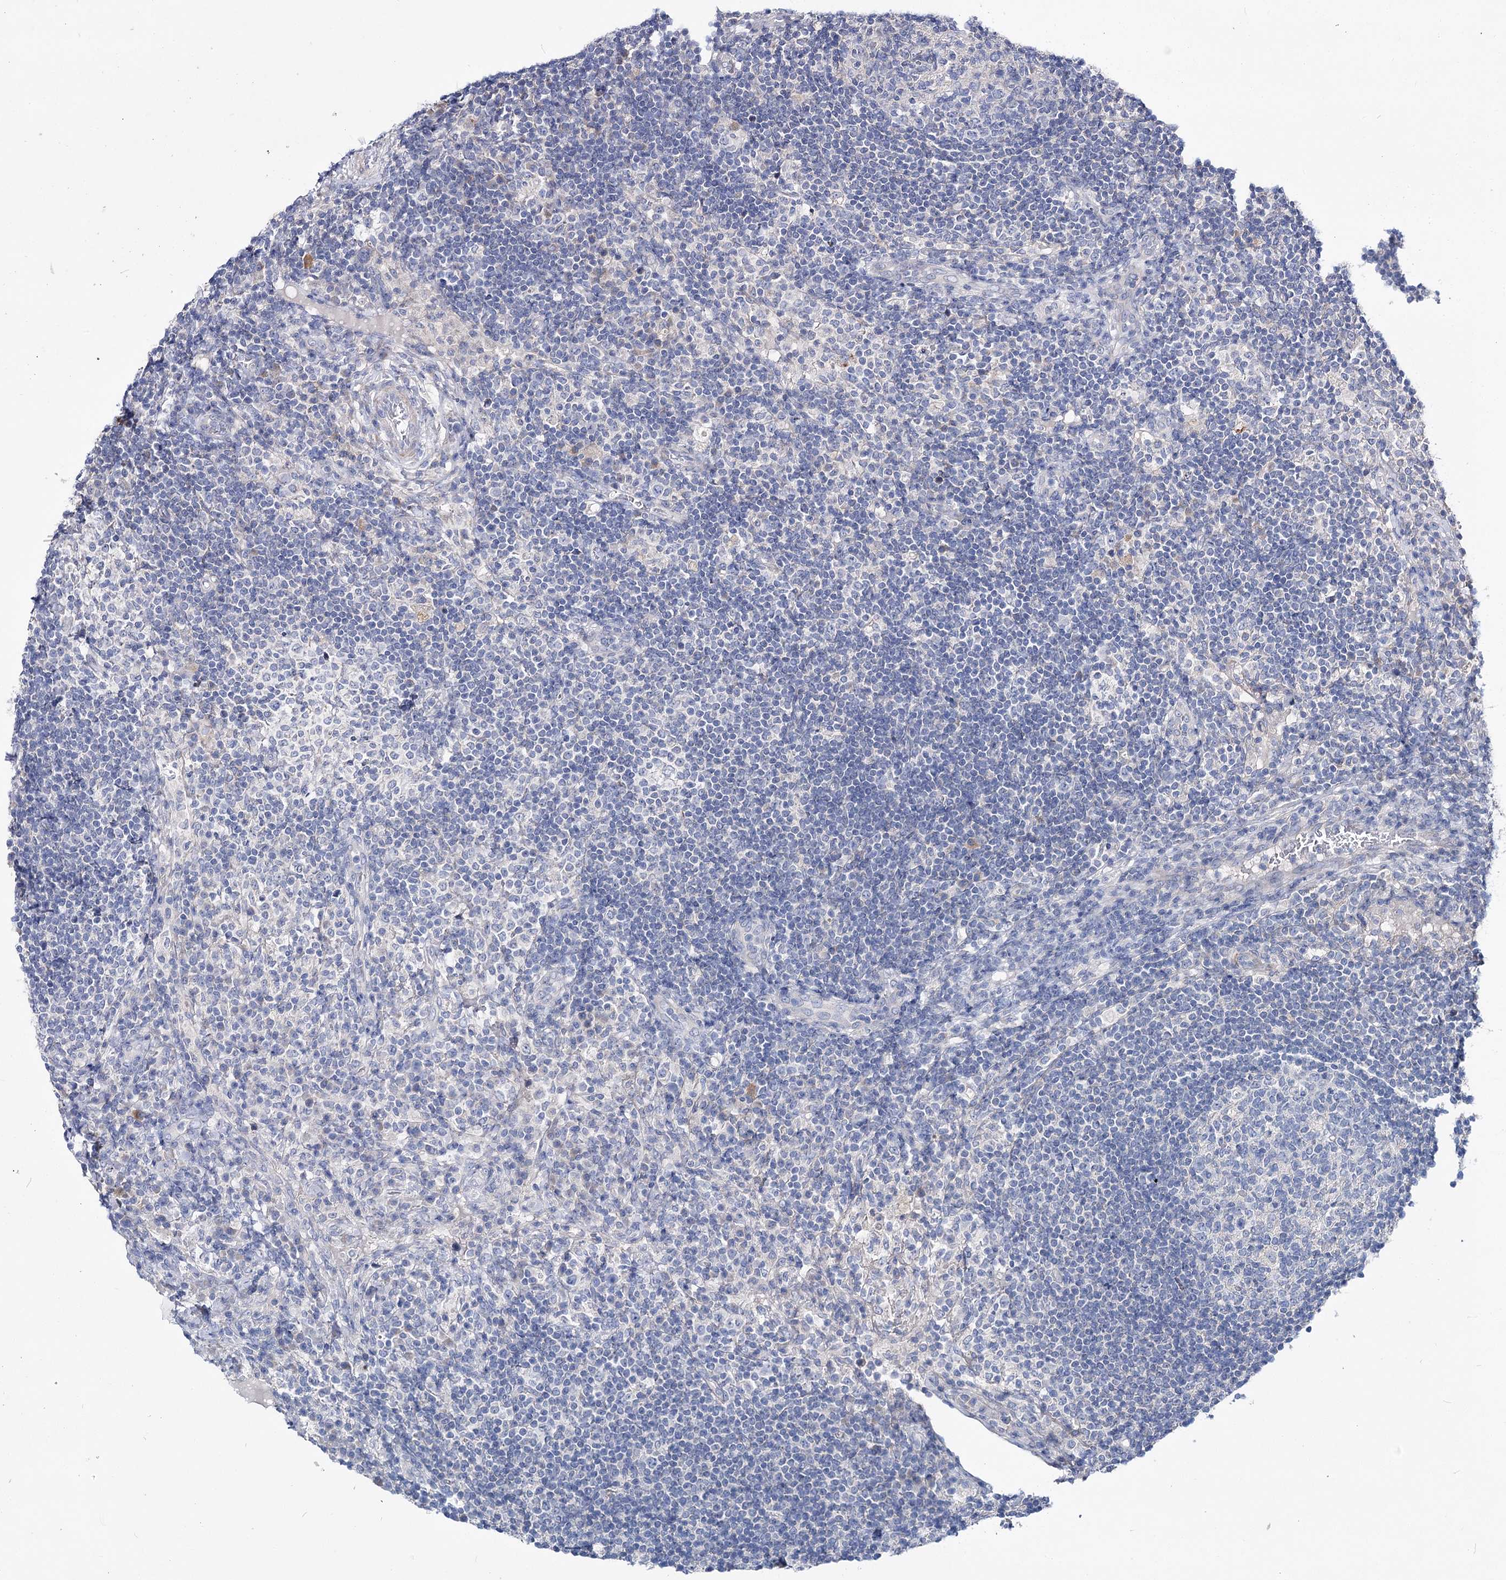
{"staining": {"intensity": "negative", "quantity": "none", "location": "none"}, "tissue": "lymph node", "cell_type": "Germinal center cells", "image_type": "normal", "snomed": [{"axis": "morphology", "description": "Normal tissue, NOS"}, {"axis": "topography", "description": "Lymph node"}], "caption": "DAB immunohistochemical staining of unremarkable lymph node demonstrates no significant positivity in germinal center cells. Brightfield microscopy of immunohistochemistry stained with DAB (brown) and hematoxylin (blue), captured at high magnification.", "gene": "LRRC14B", "patient": {"sex": "female", "age": 53}}